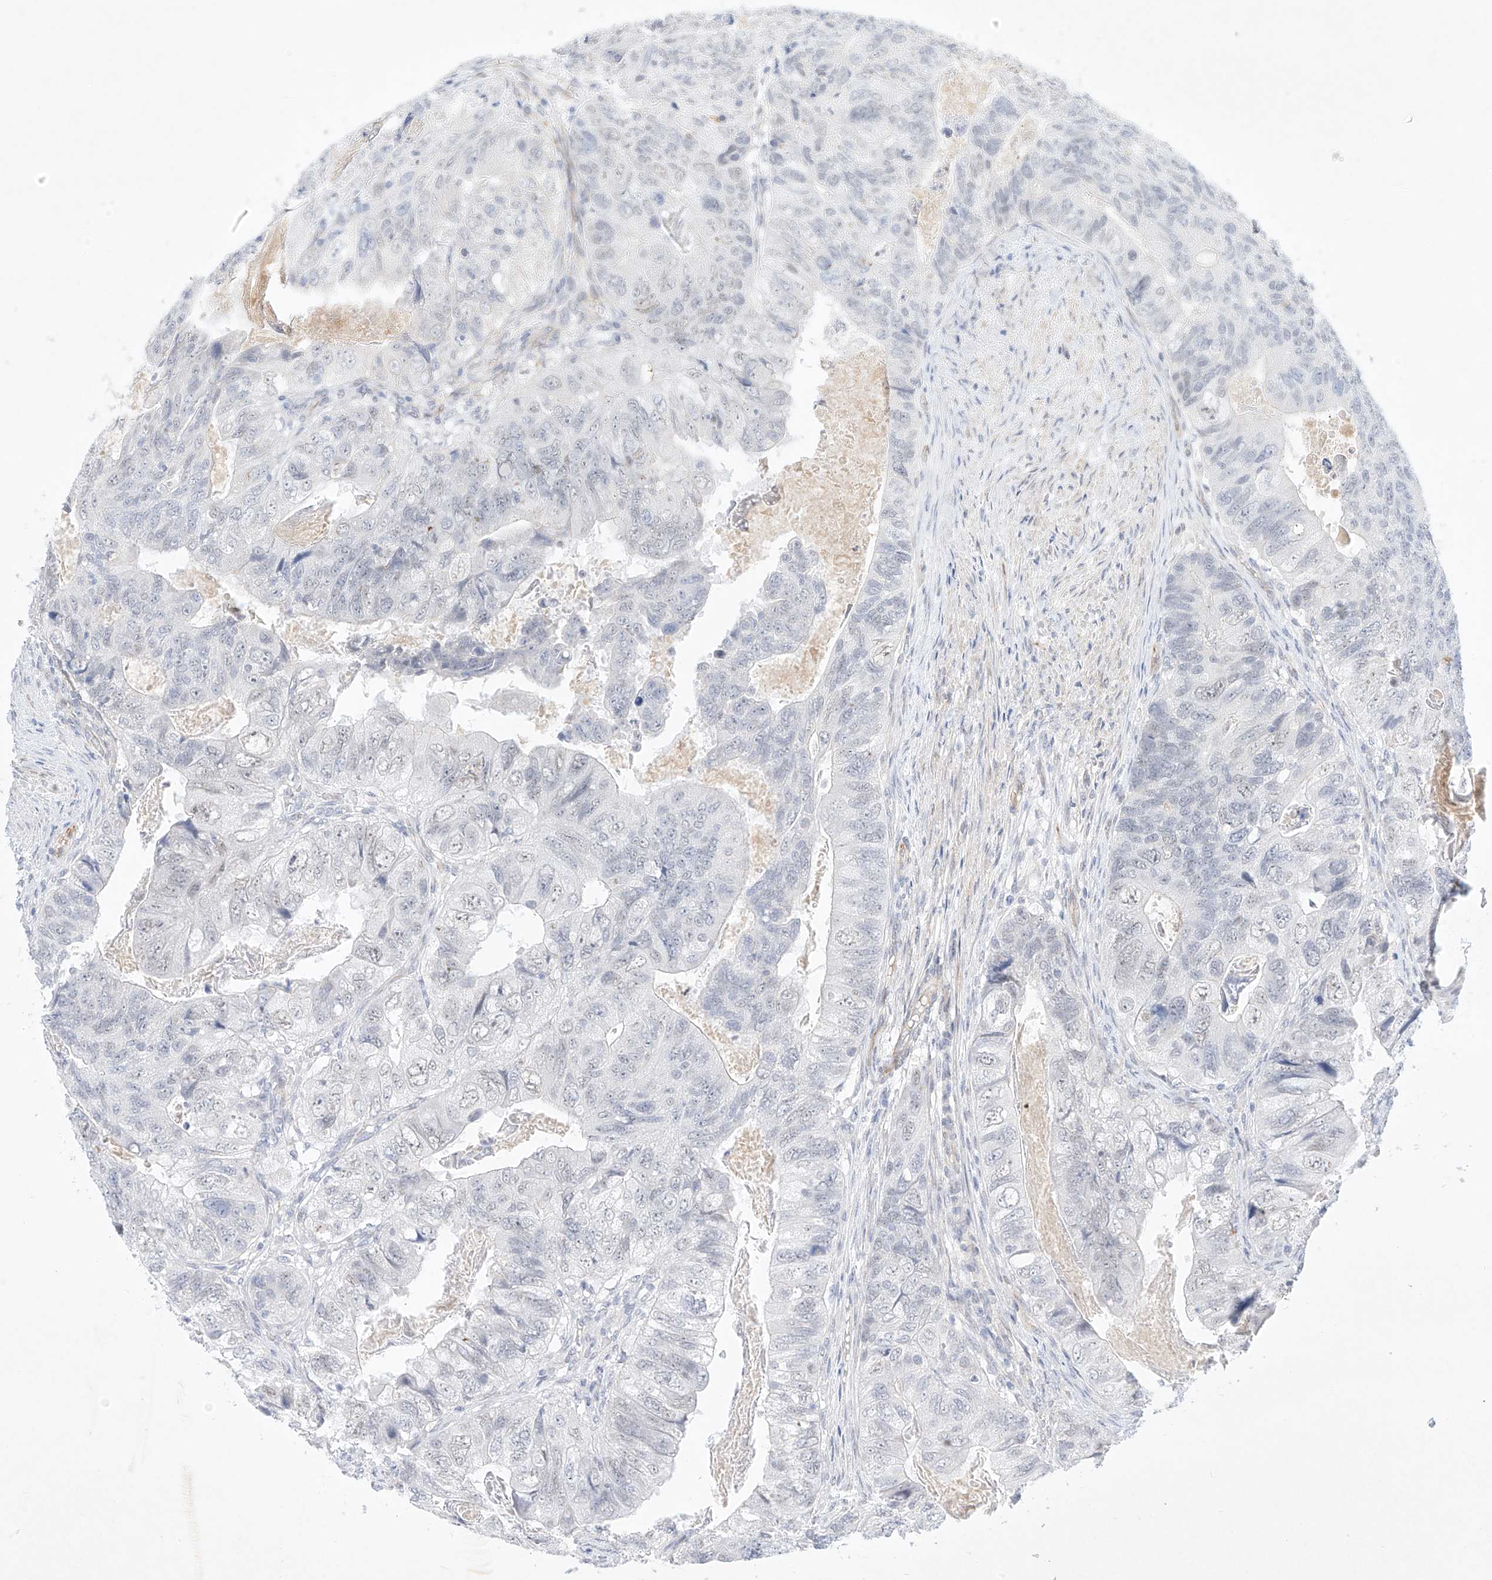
{"staining": {"intensity": "negative", "quantity": "none", "location": "none"}, "tissue": "colorectal cancer", "cell_type": "Tumor cells", "image_type": "cancer", "snomed": [{"axis": "morphology", "description": "Adenocarcinoma, NOS"}, {"axis": "topography", "description": "Rectum"}], "caption": "The immunohistochemistry (IHC) photomicrograph has no significant positivity in tumor cells of colorectal cancer tissue. (DAB (3,3'-diaminobenzidine) IHC with hematoxylin counter stain).", "gene": "REEP2", "patient": {"sex": "male", "age": 63}}